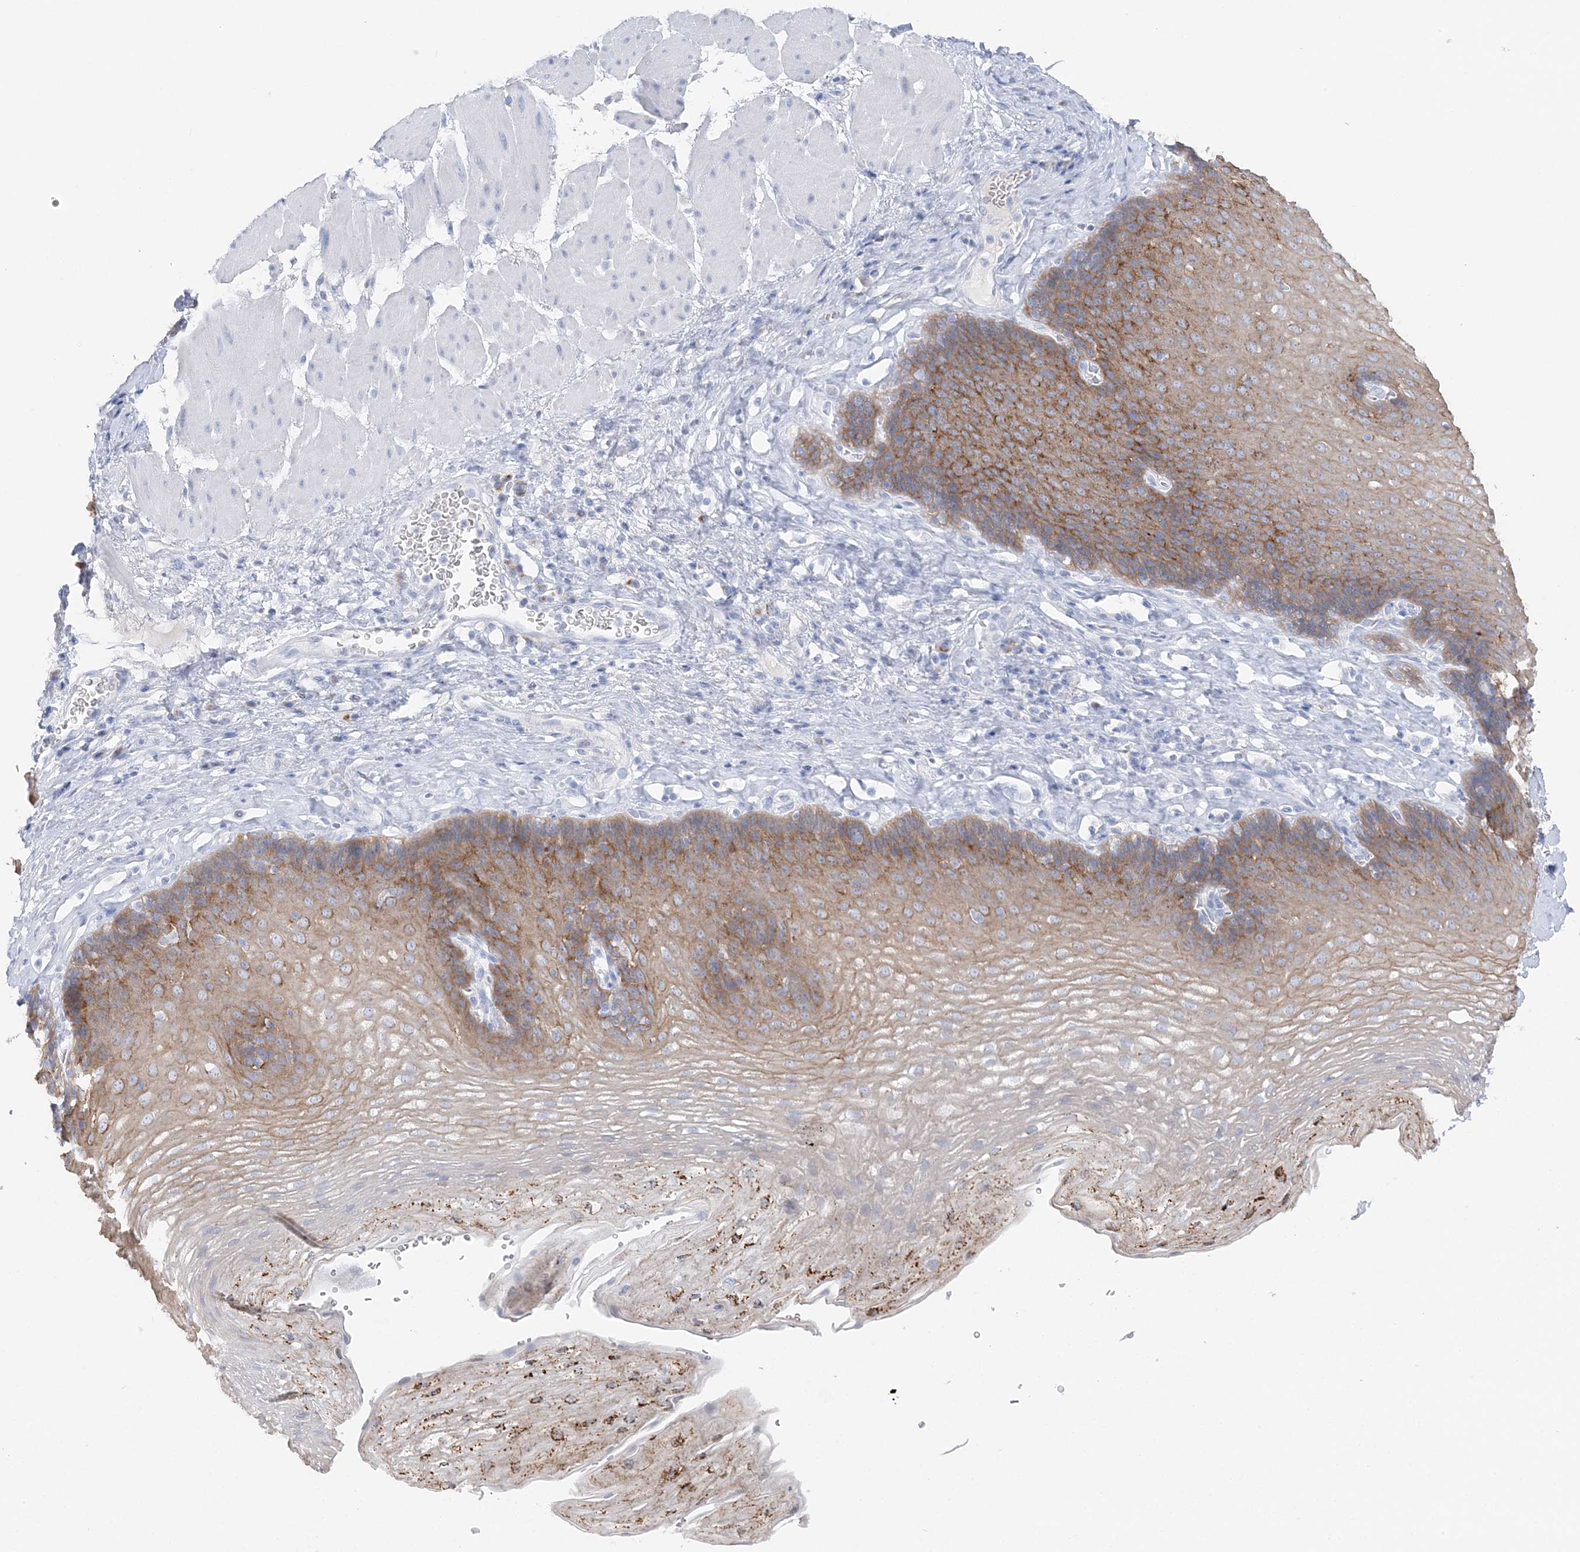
{"staining": {"intensity": "moderate", "quantity": ">75%", "location": "cytoplasmic/membranous"}, "tissue": "esophagus", "cell_type": "Squamous epithelial cells", "image_type": "normal", "snomed": [{"axis": "morphology", "description": "Normal tissue, NOS"}, {"axis": "topography", "description": "Esophagus"}], "caption": "A brown stain highlights moderate cytoplasmic/membranous expression of a protein in squamous epithelial cells of normal esophagus.", "gene": "SLC5A6", "patient": {"sex": "female", "age": 66}}